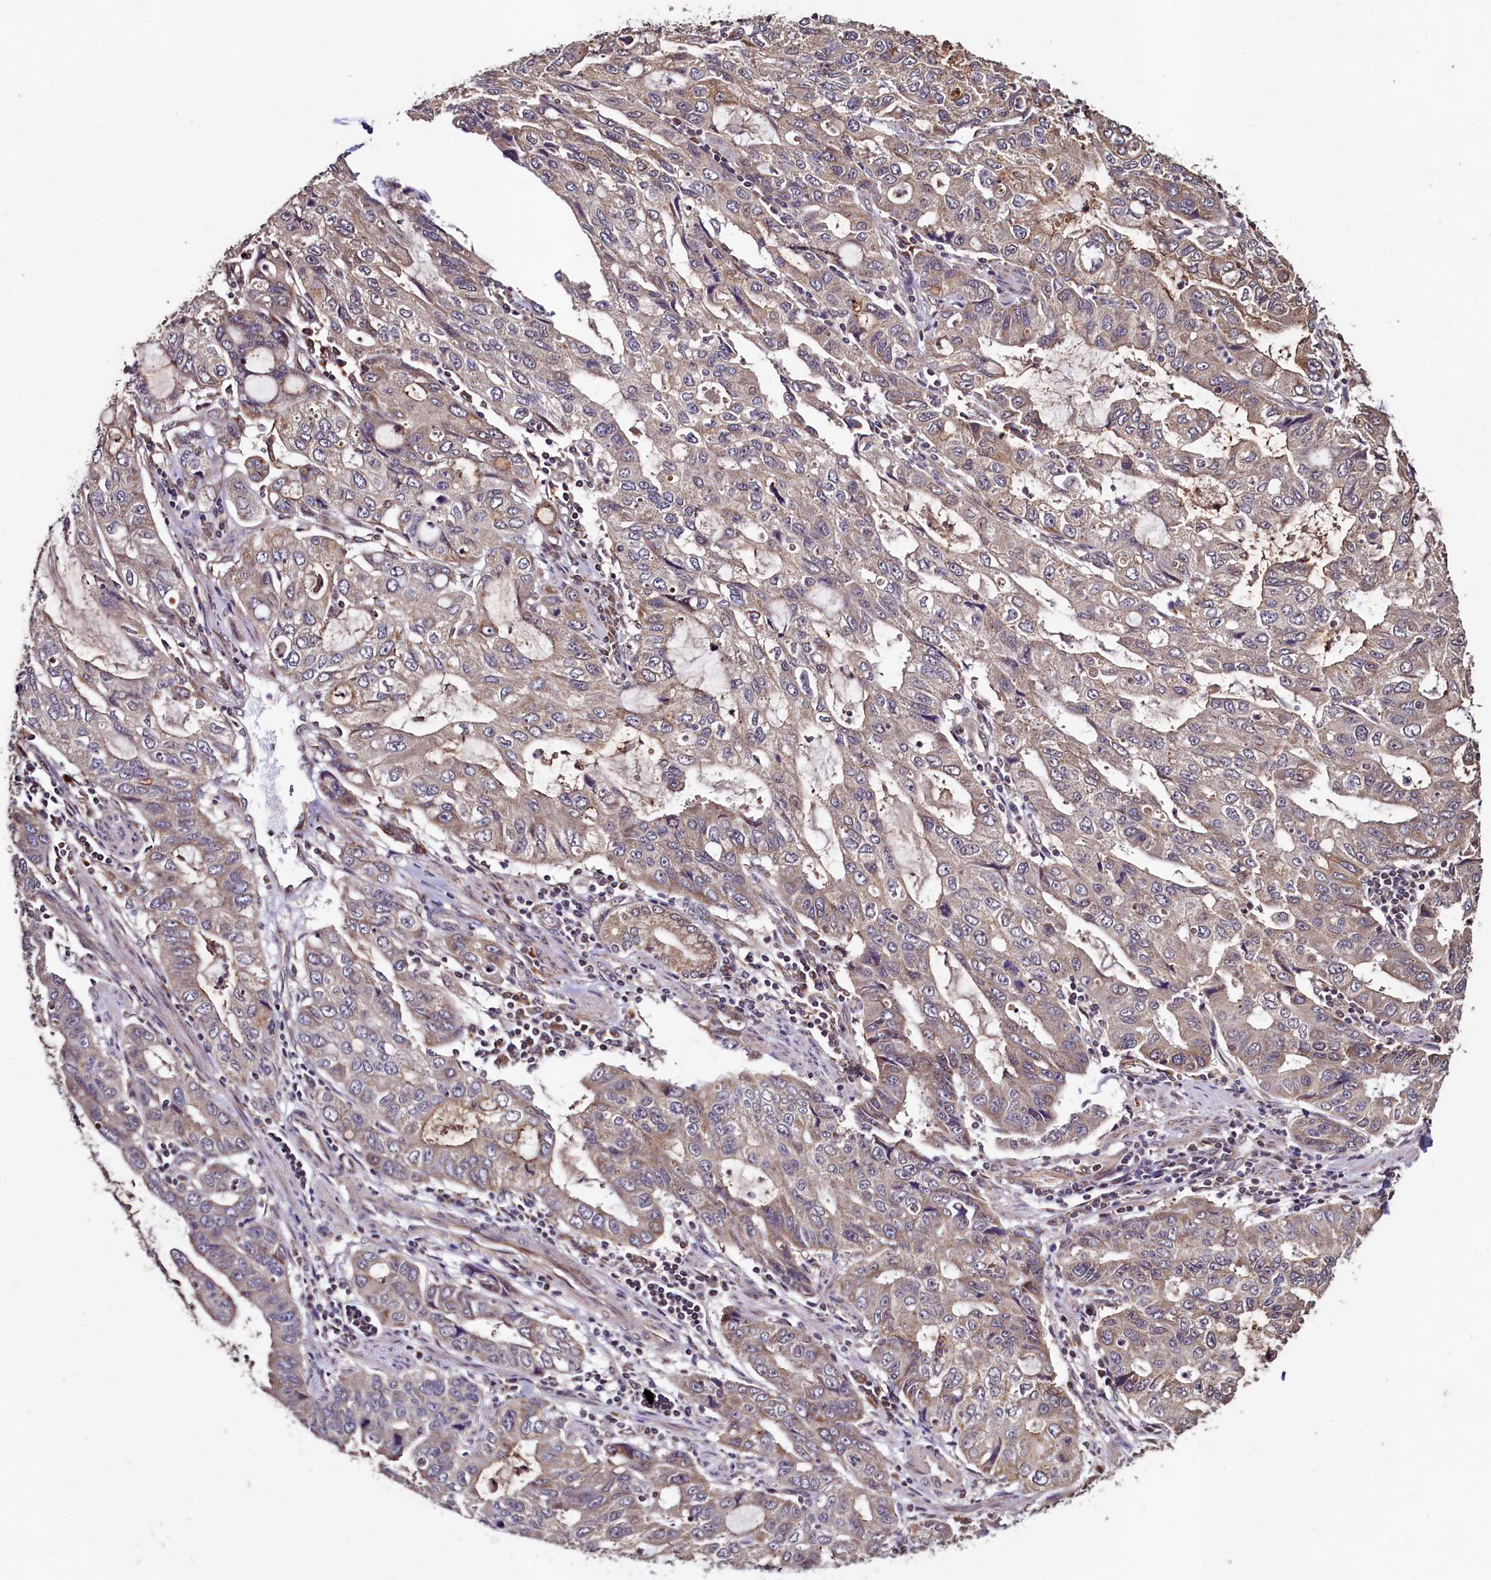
{"staining": {"intensity": "moderate", "quantity": "25%-75%", "location": "cytoplasmic/membranous"}, "tissue": "stomach cancer", "cell_type": "Tumor cells", "image_type": "cancer", "snomed": [{"axis": "morphology", "description": "Adenocarcinoma, NOS"}, {"axis": "topography", "description": "Stomach, upper"}], "caption": "About 25%-75% of tumor cells in human stomach cancer display moderate cytoplasmic/membranous protein expression as visualized by brown immunohistochemical staining.", "gene": "RBFA", "patient": {"sex": "female", "age": 52}}